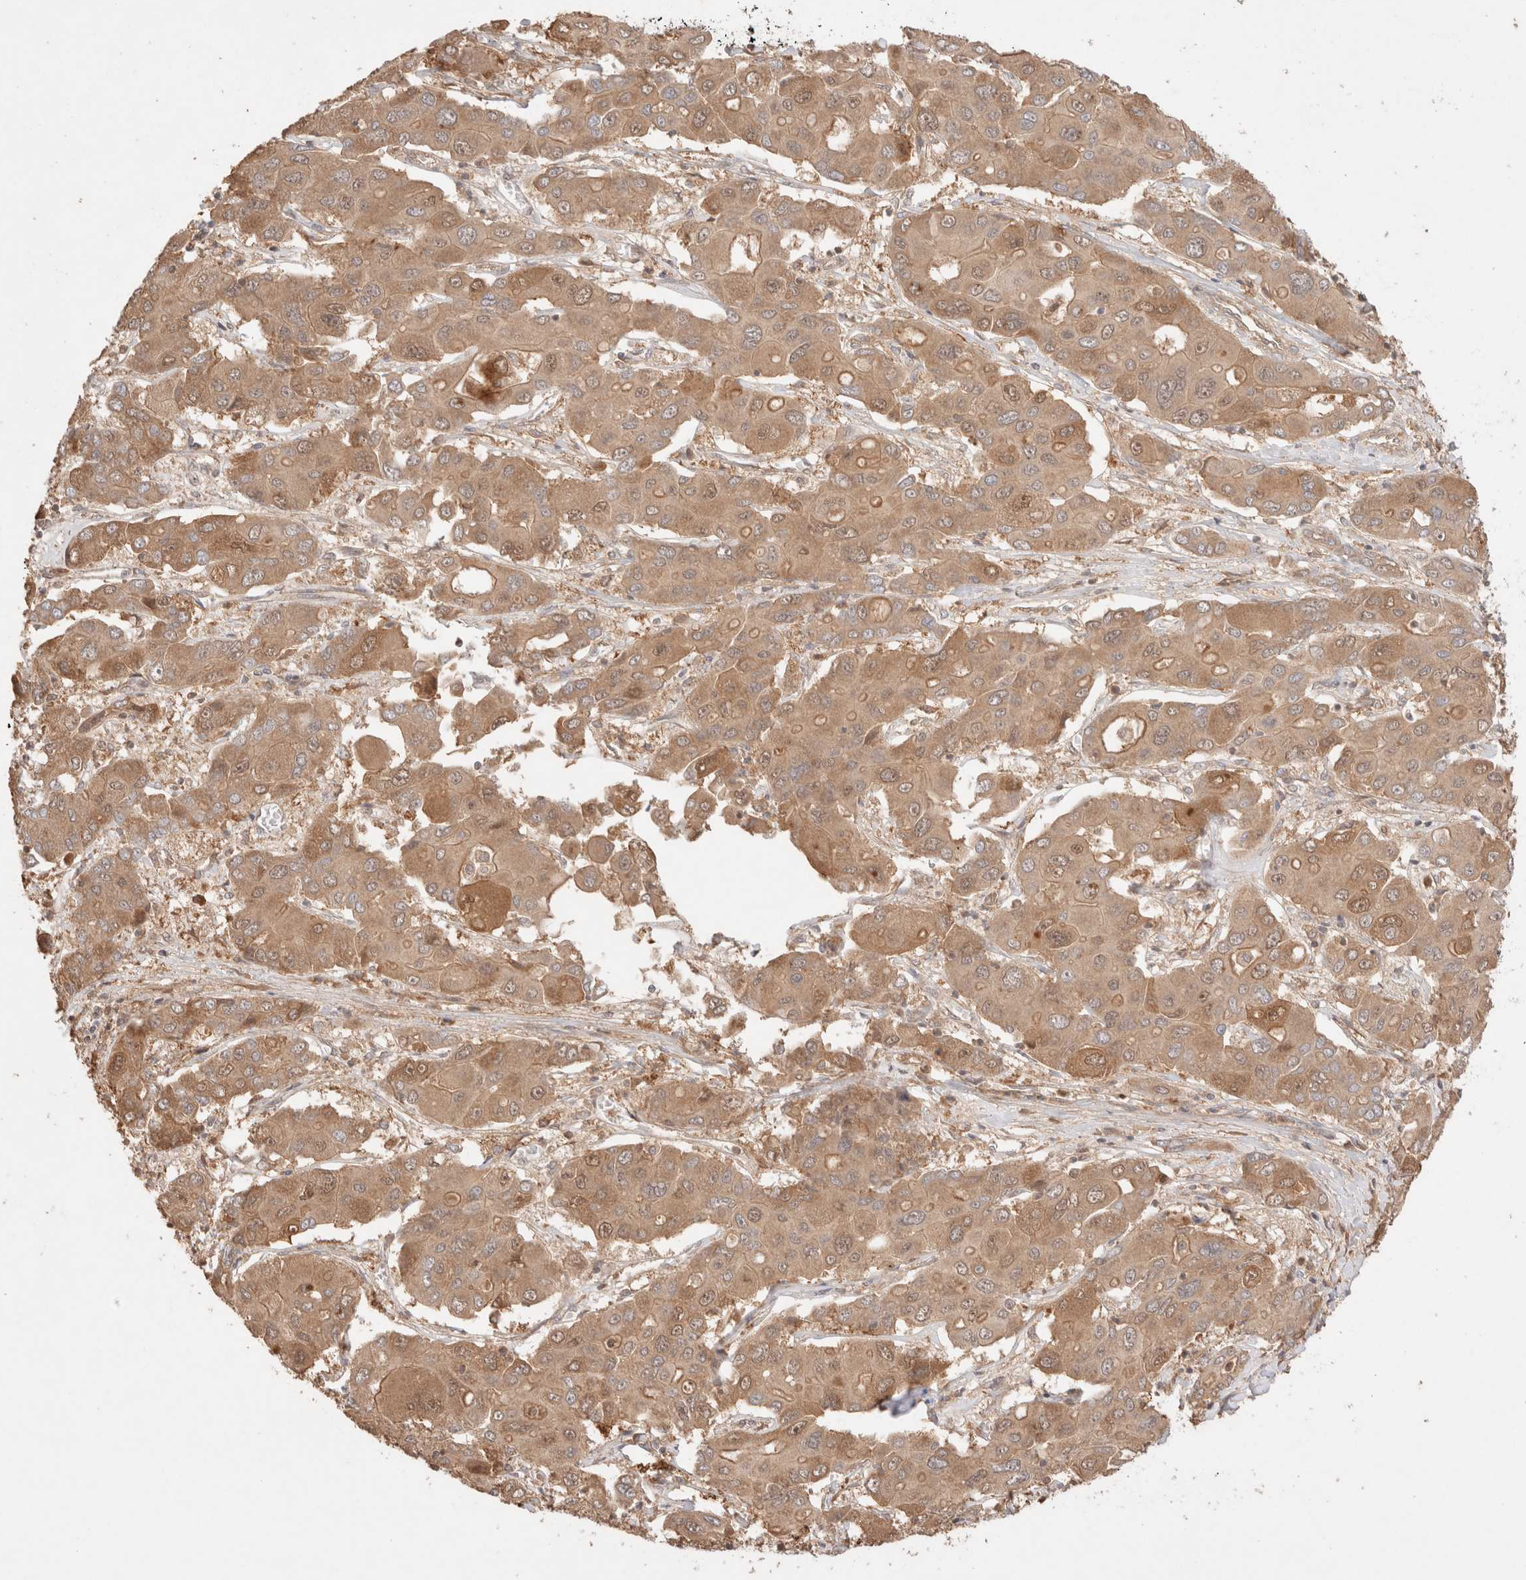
{"staining": {"intensity": "moderate", "quantity": ">75%", "location": "cytoplasmic/membranous"}, "tissue": "liver cancer", "cell_type": "Tumor cells", "image_type": "cancer", "snomed": [{"axis": "morphology", "description": "Cholangiocarcinoma"}, {"axis": "topography", "description": "Liver"}], "caption": "High-power microscopy captured an immunohistochemistry (IHC) micrograph of liver cancer (cholangiocarcinoma), revealing moderate cytoplasmic/membranous staining in approximately >75% of tumor cells. (IHC, brightfield microscopy, high magnification).", "gene": "CARNMT1", "patient": {"sex": "male", "age": 67}}